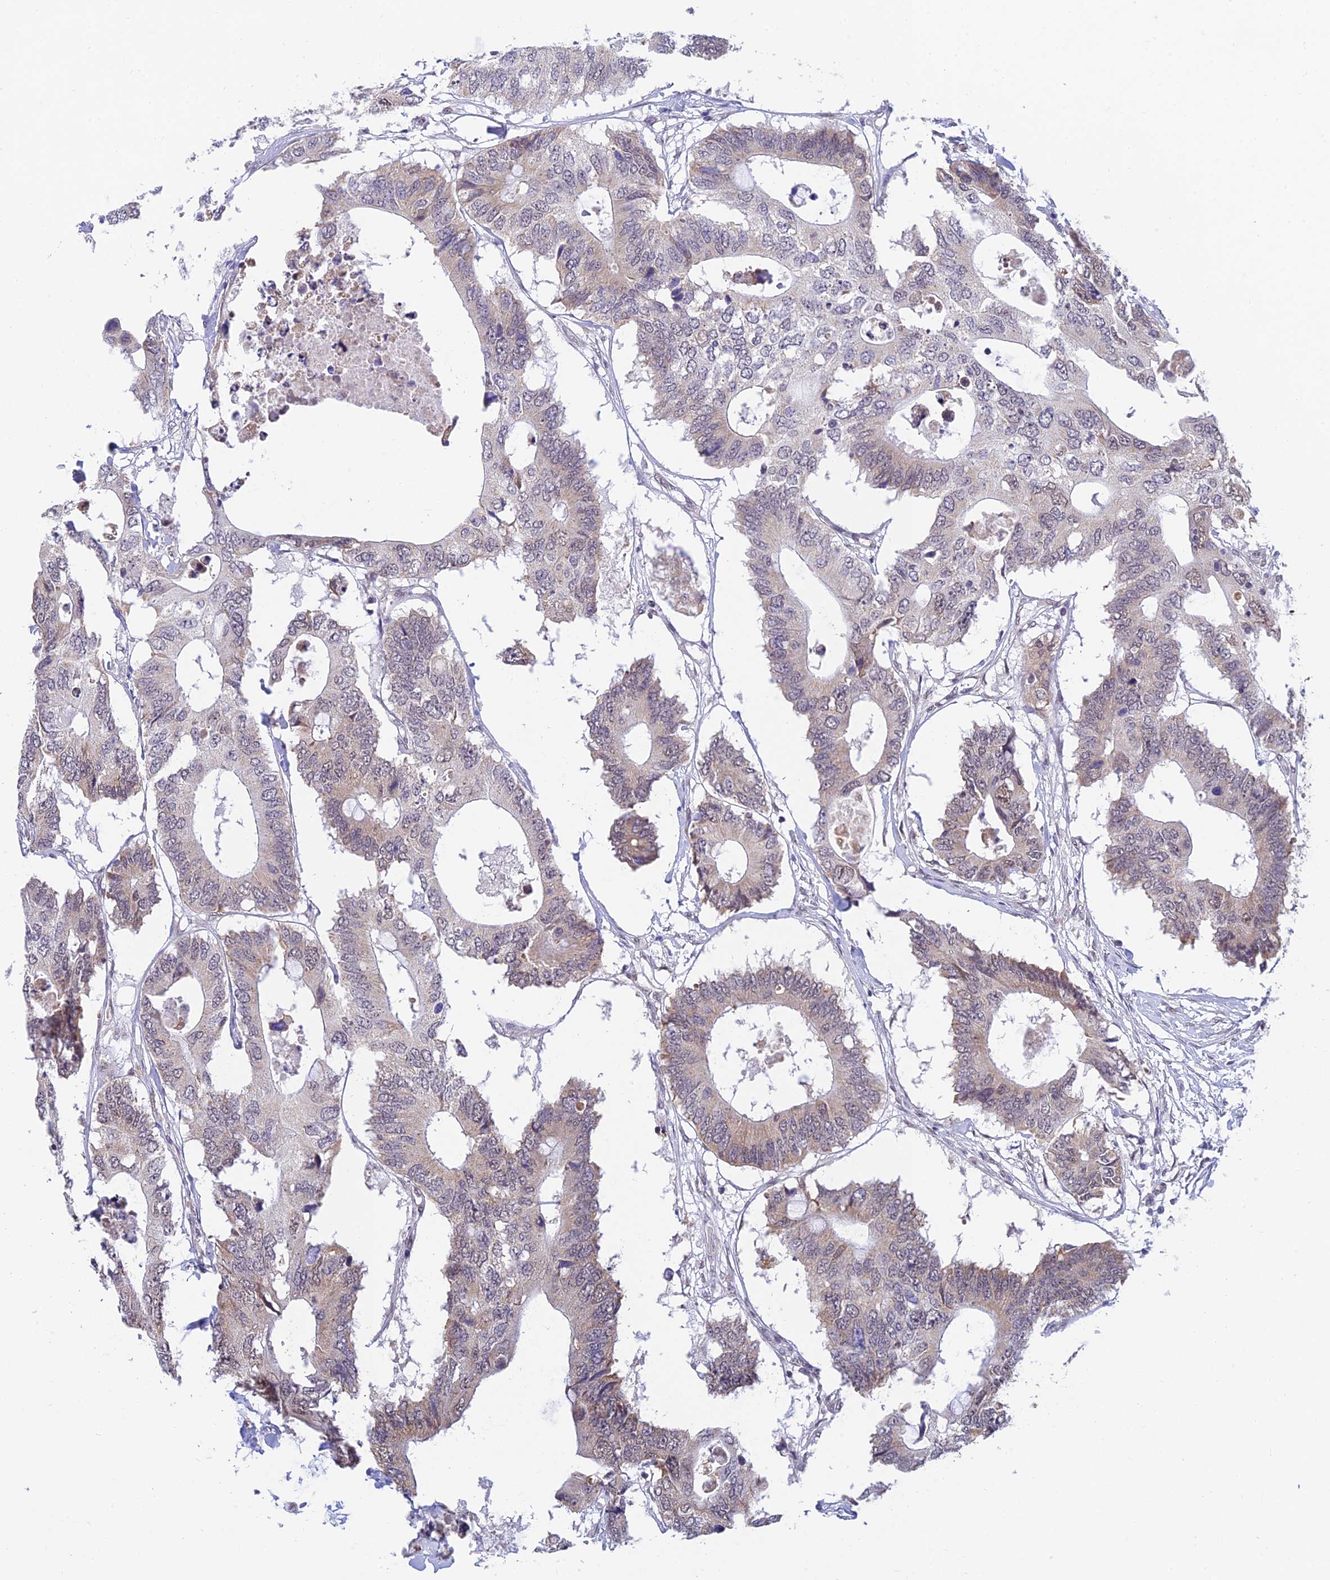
{"staining": {"intensity": "weak", "quantity": "25%-75%", "location": "cytoplasmic/membranous,nuclear"}, "tissue": "colorectal cancer", "cell_type": "Tumor cells", "image_type": "cancer", "snomed": [{"axis": "morphology", "description": "Adenocarcinoma, NOS"}, {"axis": "topography", "description": "Colon"}], "caption": "The immunohistochemical stain shows weak cytoplasmic/membranous and nuclear staining in tumor cells of colorectal adenocarcinoma tissue. The protein of interest is stained brown, and the nuclei are stained in blue (DAB IHC with brightfield microscopy, high magnification).", "gene": "C2orf49", "patient": {"sex": "male", "age": 71}}